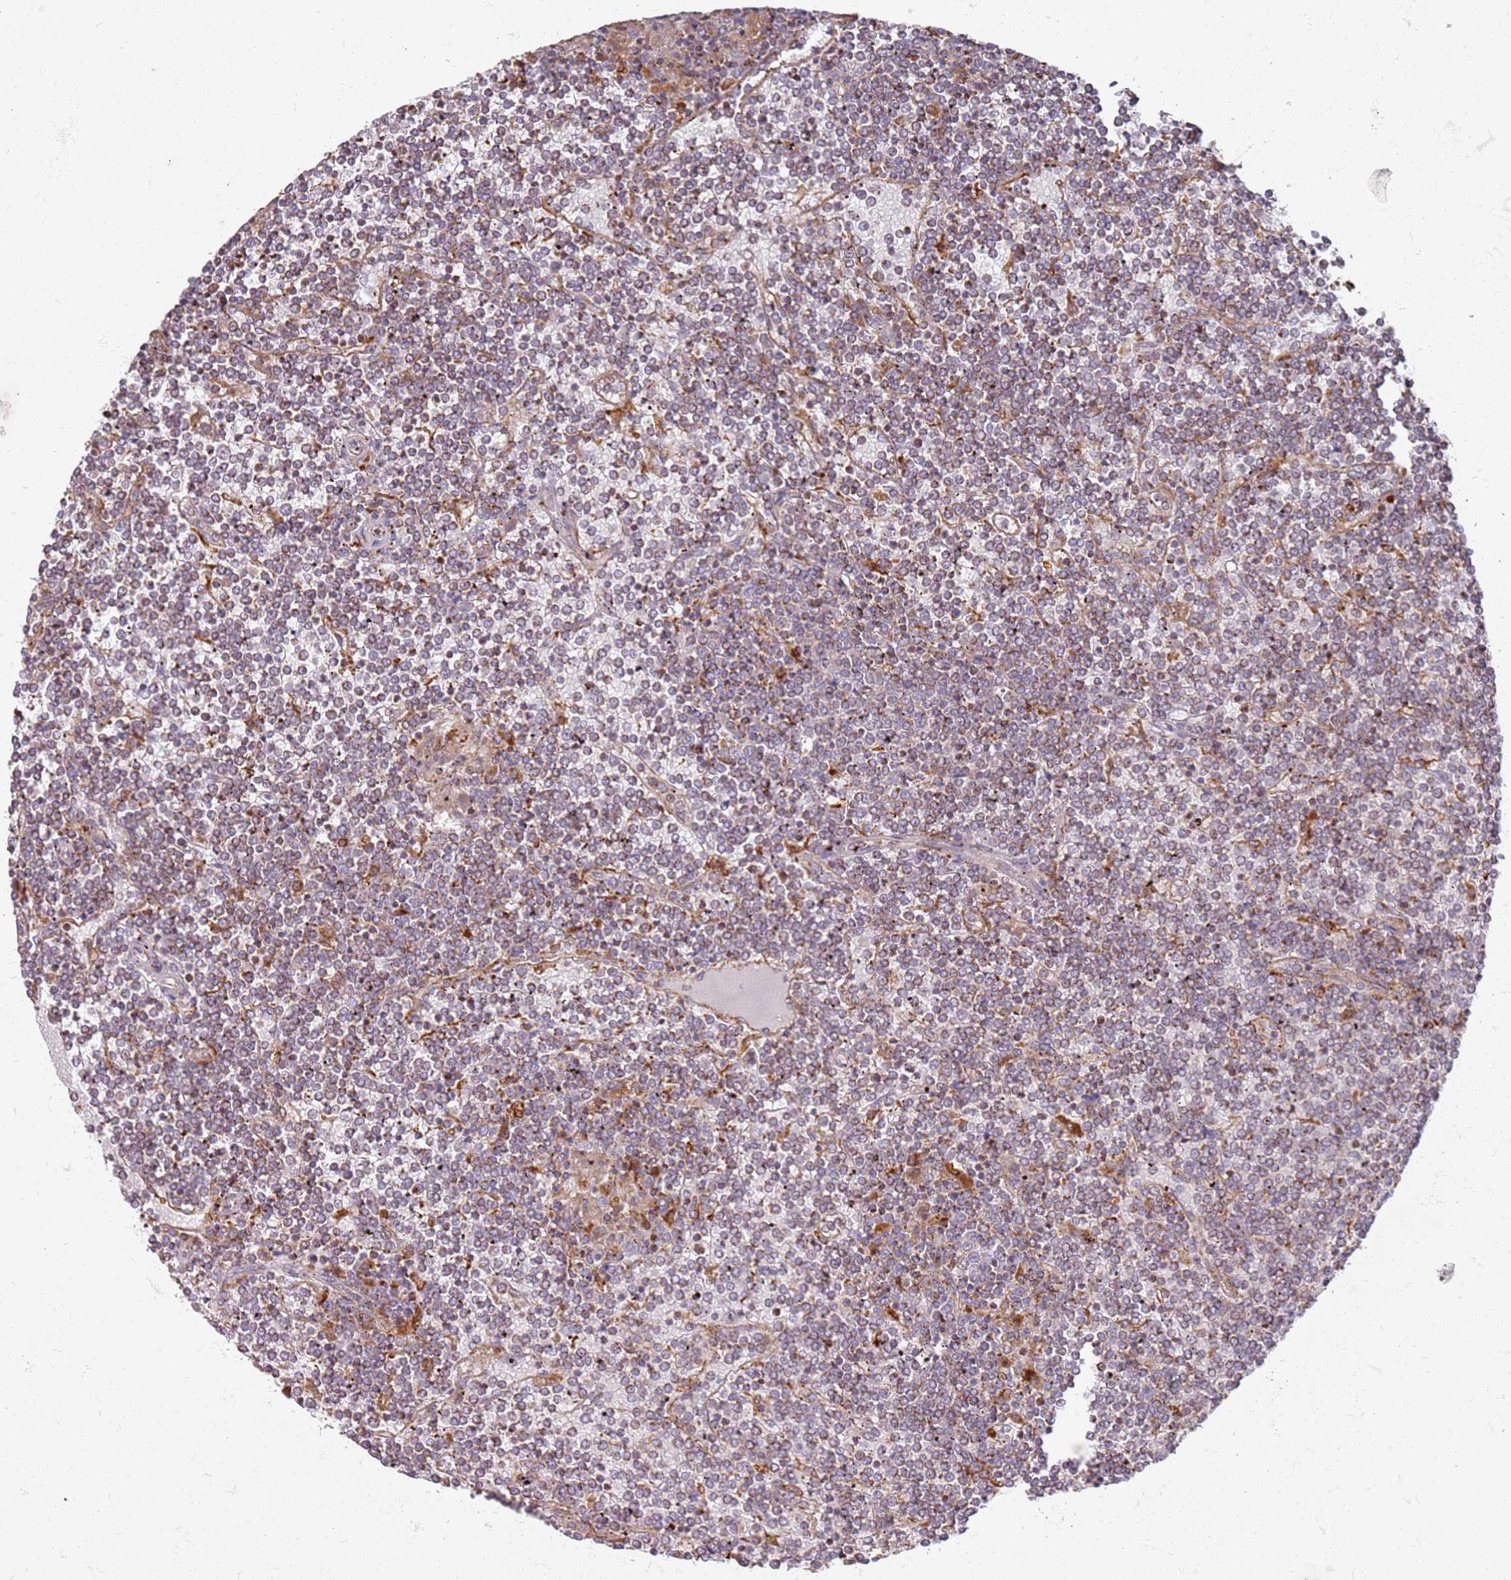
{"staining": {"intensity": "moderate", "quantity": ">75%", "location": "cytoplasmic/membranous"}, "tissue": "lymphoma", "cell_type": "Tumor cells", "image_type": "cancer", "snomed": [{"axis": "morphology", "description": "Malignant lymphoma, non-Hodgkin's type, Low grade"}, {"axis": "topography", "description": "Spleen"}], "caption": "Brown immunohistochemical staining in lymphoma exhibits moderate cytoplasmic/membranous expression in approximately >75% of tumor cells.", "gene": "PROKR2", "patient": {"sex": "female", "age": 19}}